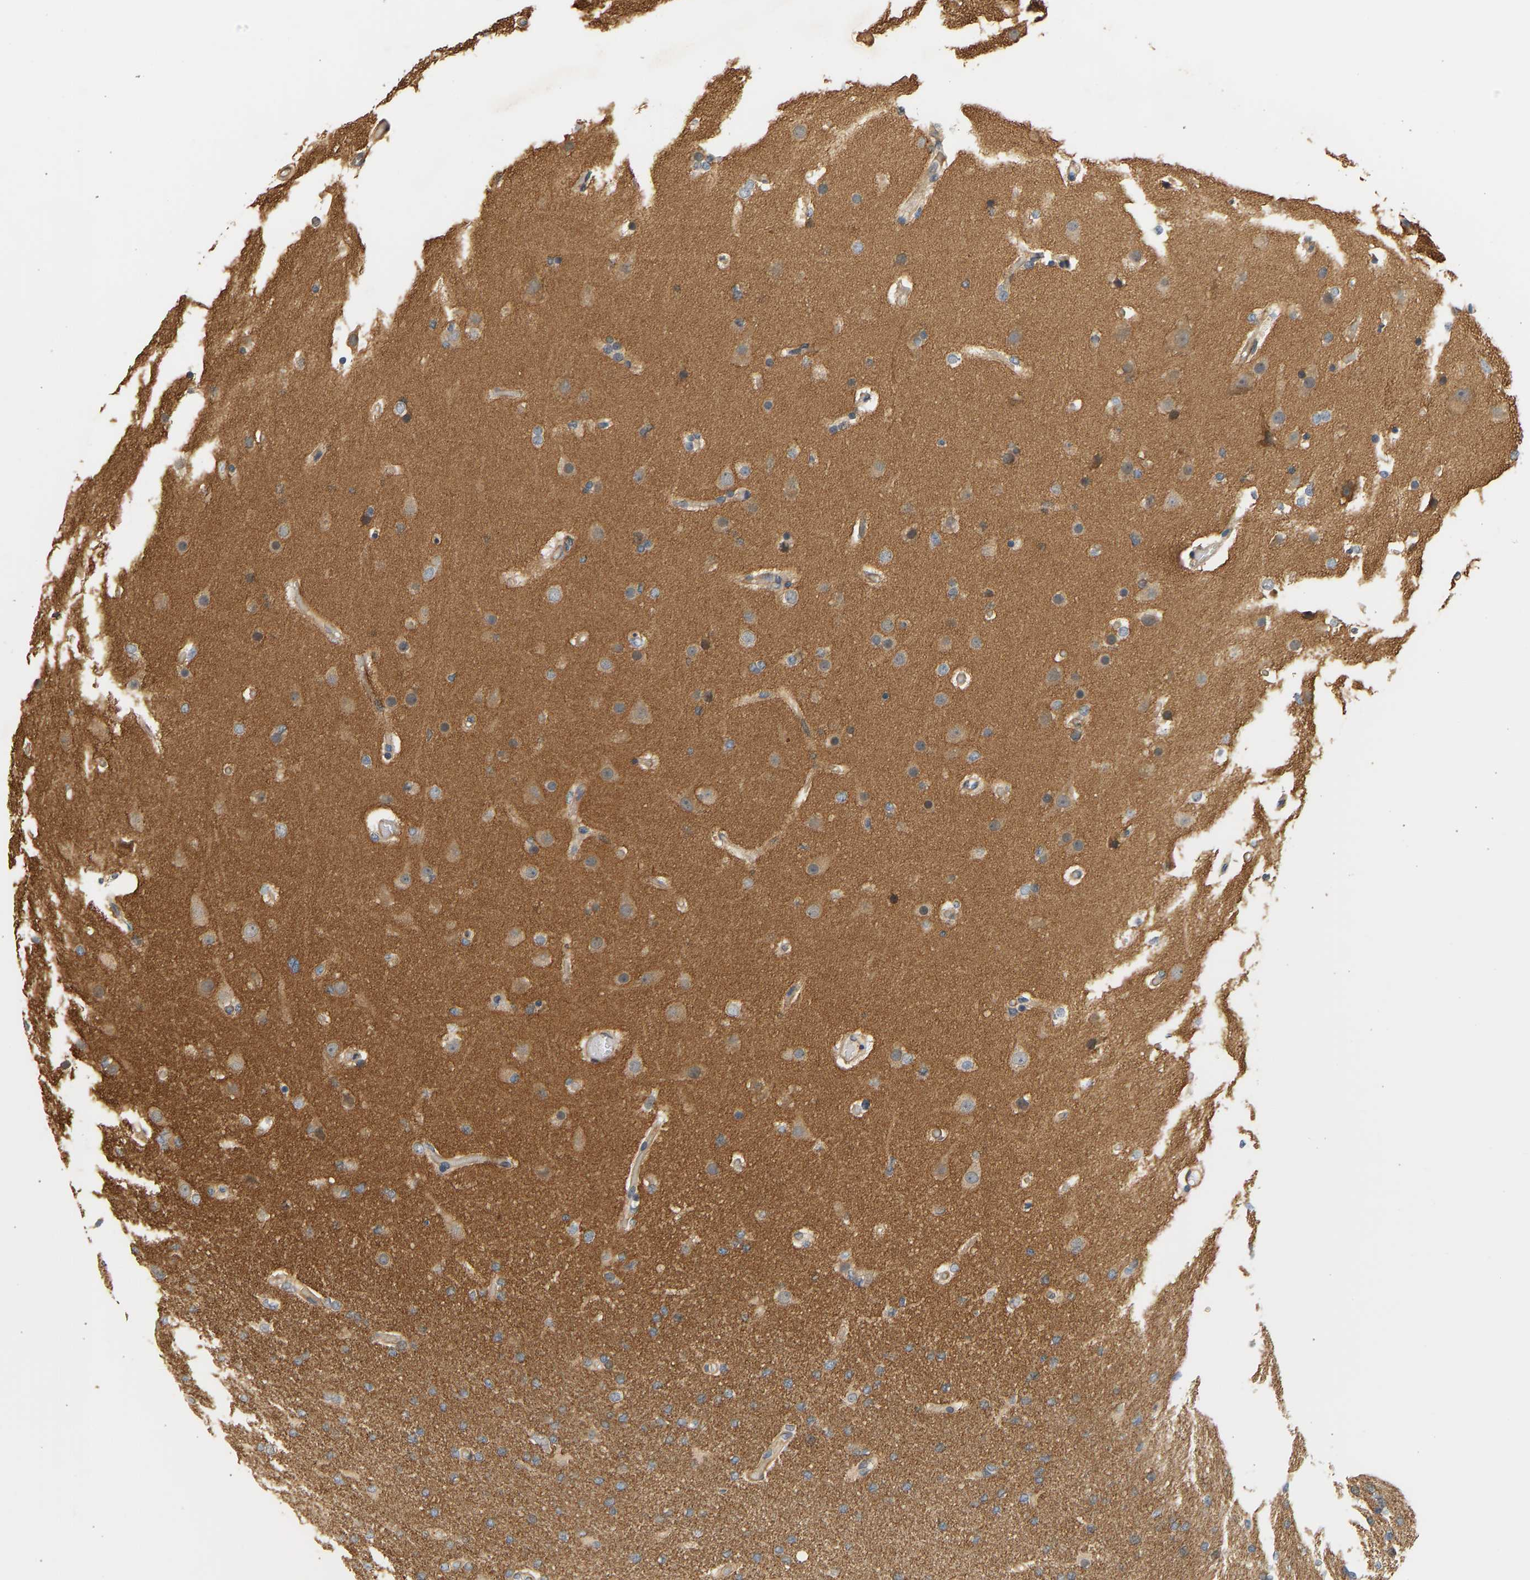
{"staining": {"intensity": "weak", "quantity": "<25%", "location": "cytoplasmic/membranous"}, "tissue": "glioma", "cell_type": "Tumor cells", "image_type": "cancer", "snomed": [{"axis": "morphology", "description": "Glioma, malignant, High grade"}, {"axis": "topography", "description": "Cerebral cortex"}], "caption": "This is a micrograph of immunohistochemistry (IHC) staining of glioma, which shows no staining in tumor cells. The staining is performed using DAB (3,3'-diaminobenzidine) brown chromogen with nuclei counter-stained in using hematoxylin.", "gene": "CEP57", "patient": {"sex": "female", "age": 36}}